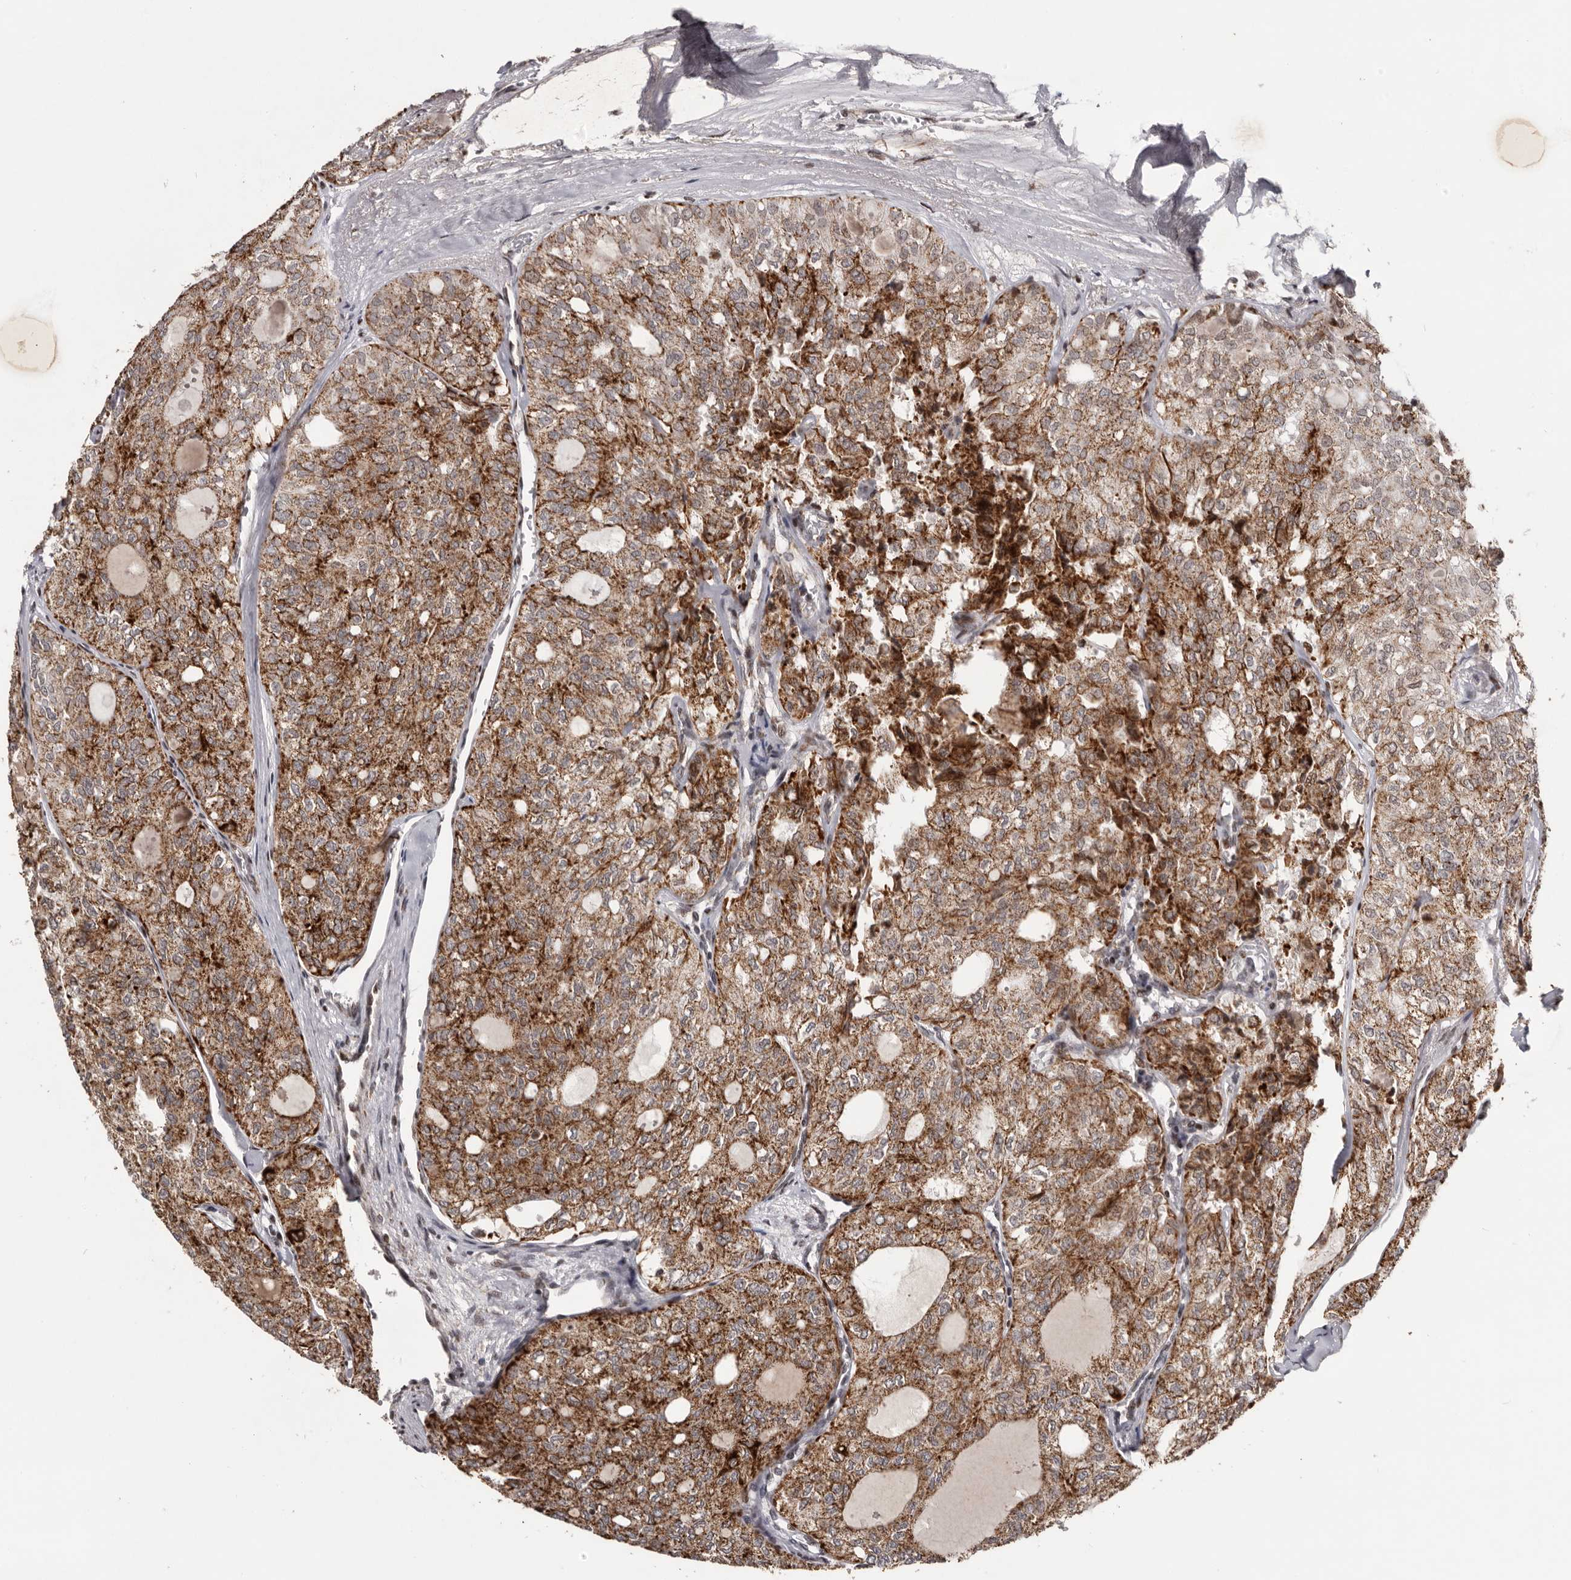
{"staining": {"intensity": "strong", "quantity": ">75%", "location": "cytoplasmic/membranous"}, "tissue": "thyroid cancer", "cell_type": "Tumor cells", "image_type": "cancer", "snomed": [{"axis": "morphology", "description": "Follicular adenoma carcinoma, NOS"}, {"axis": "topography", "description": "Thyroid gland"}], "caption": "Strong cytoplasmic/membranous expression is present in about >75% of tumor cells in follicular adenoma carcinoma (thyroid).", "gene": "C17orf99", "patient": {"sex": "male", "age": 75}}